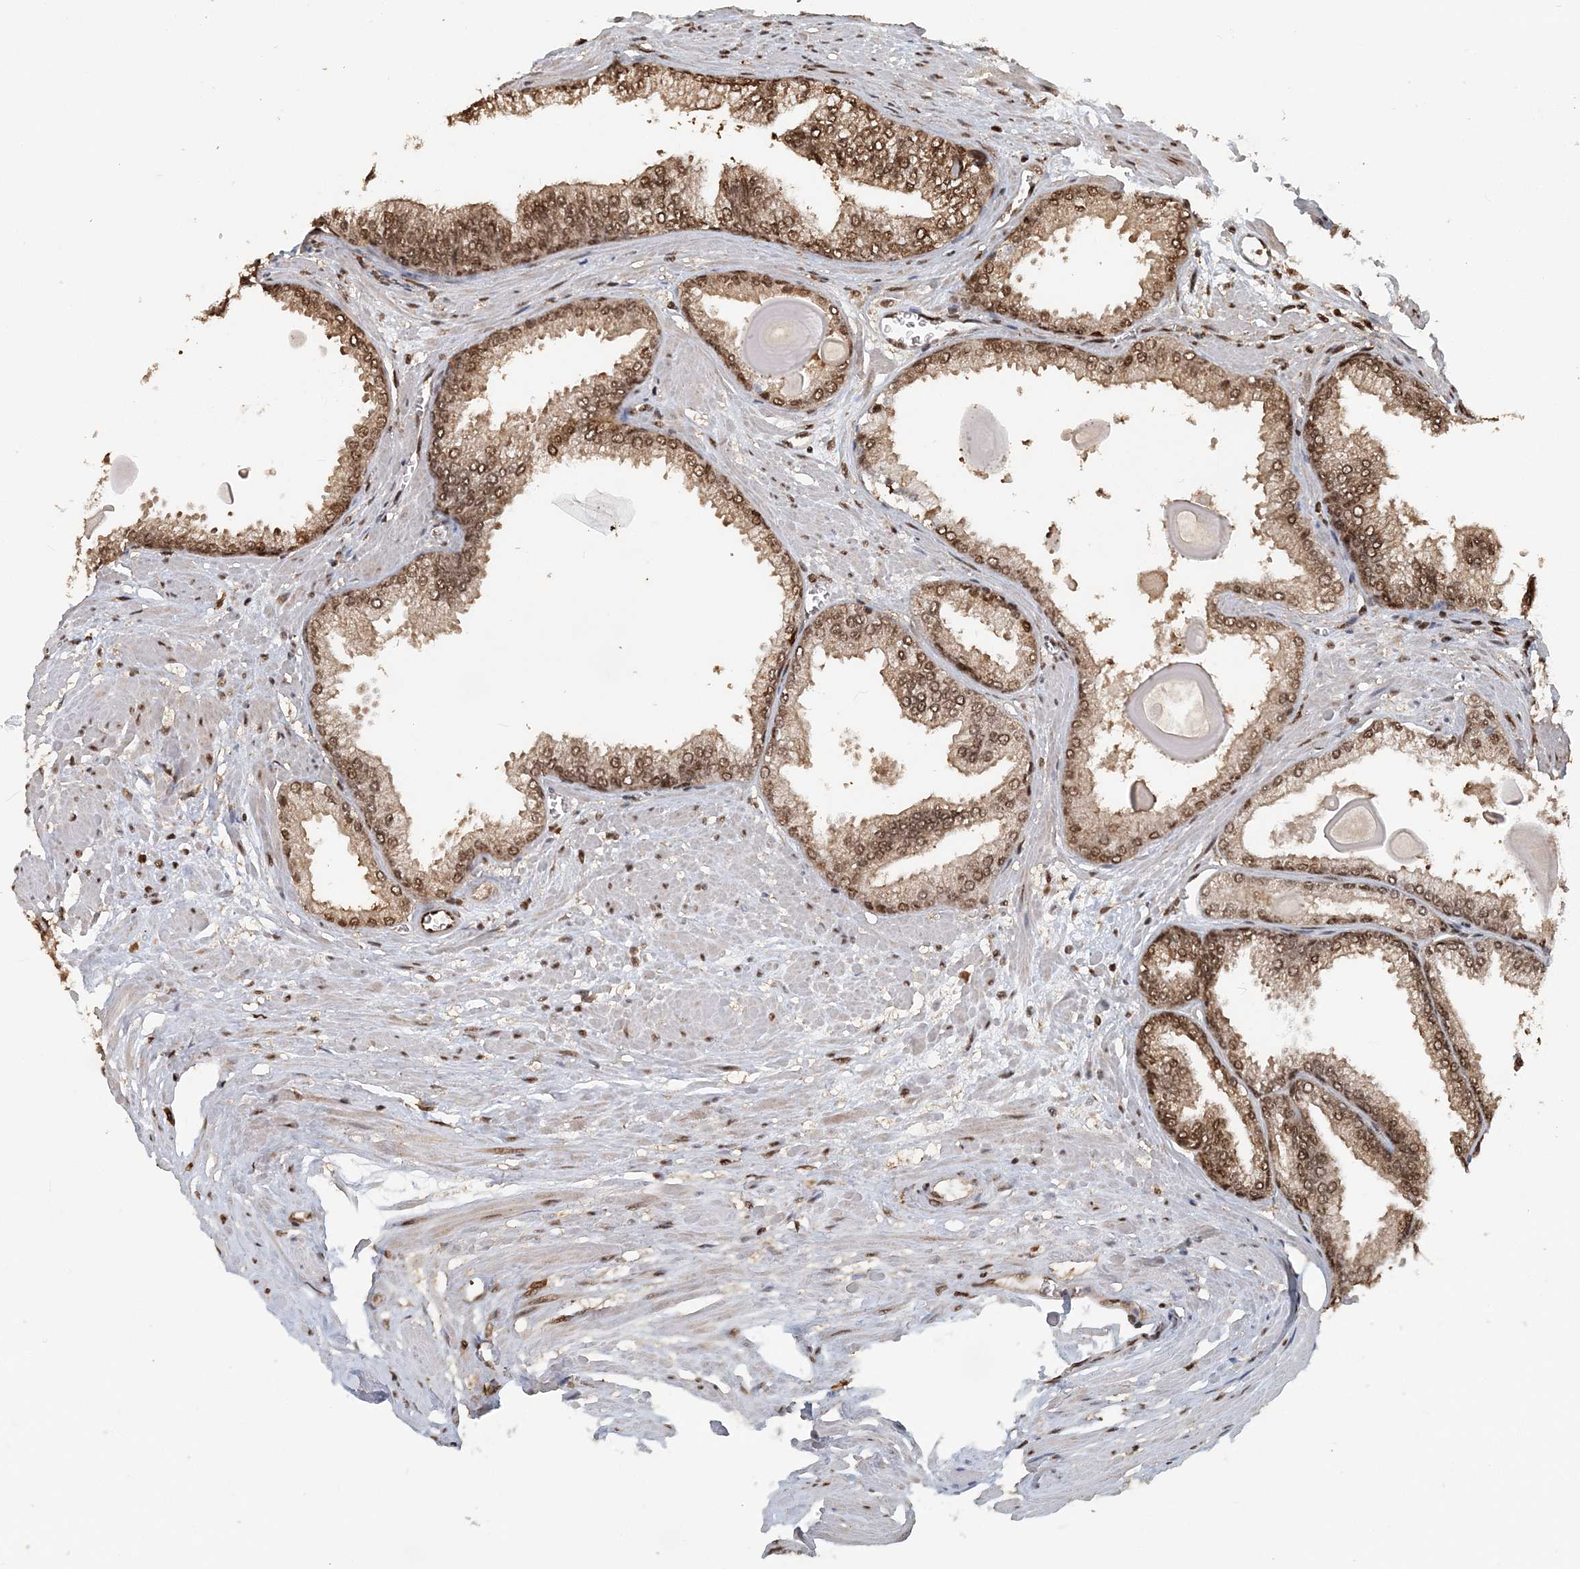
{"staining": {"intensity": "moderate", "quantity": ">75%", "location": "cytoplasmic/membranous,nuclear"}, "tissue": "prostate cancer", "cell_type": "Tumor cells", "image_type": "cancer", "snomed": [{"axis": "morphology", "description": "Adenocarcinoma, Low grade"}, {"axis": "topography", "description": "Prostate"}], "caption": "High-power microscopy captured an IHC micrograph of prostate cancer (low-grade adenocarcinoma), revealing moderate cytoplasmic/membranous and nuclear positivity in approximately >75% of tumor cells.", "gene": "ARHGAP35", "patient": {"sex": "male", "age": 59}}